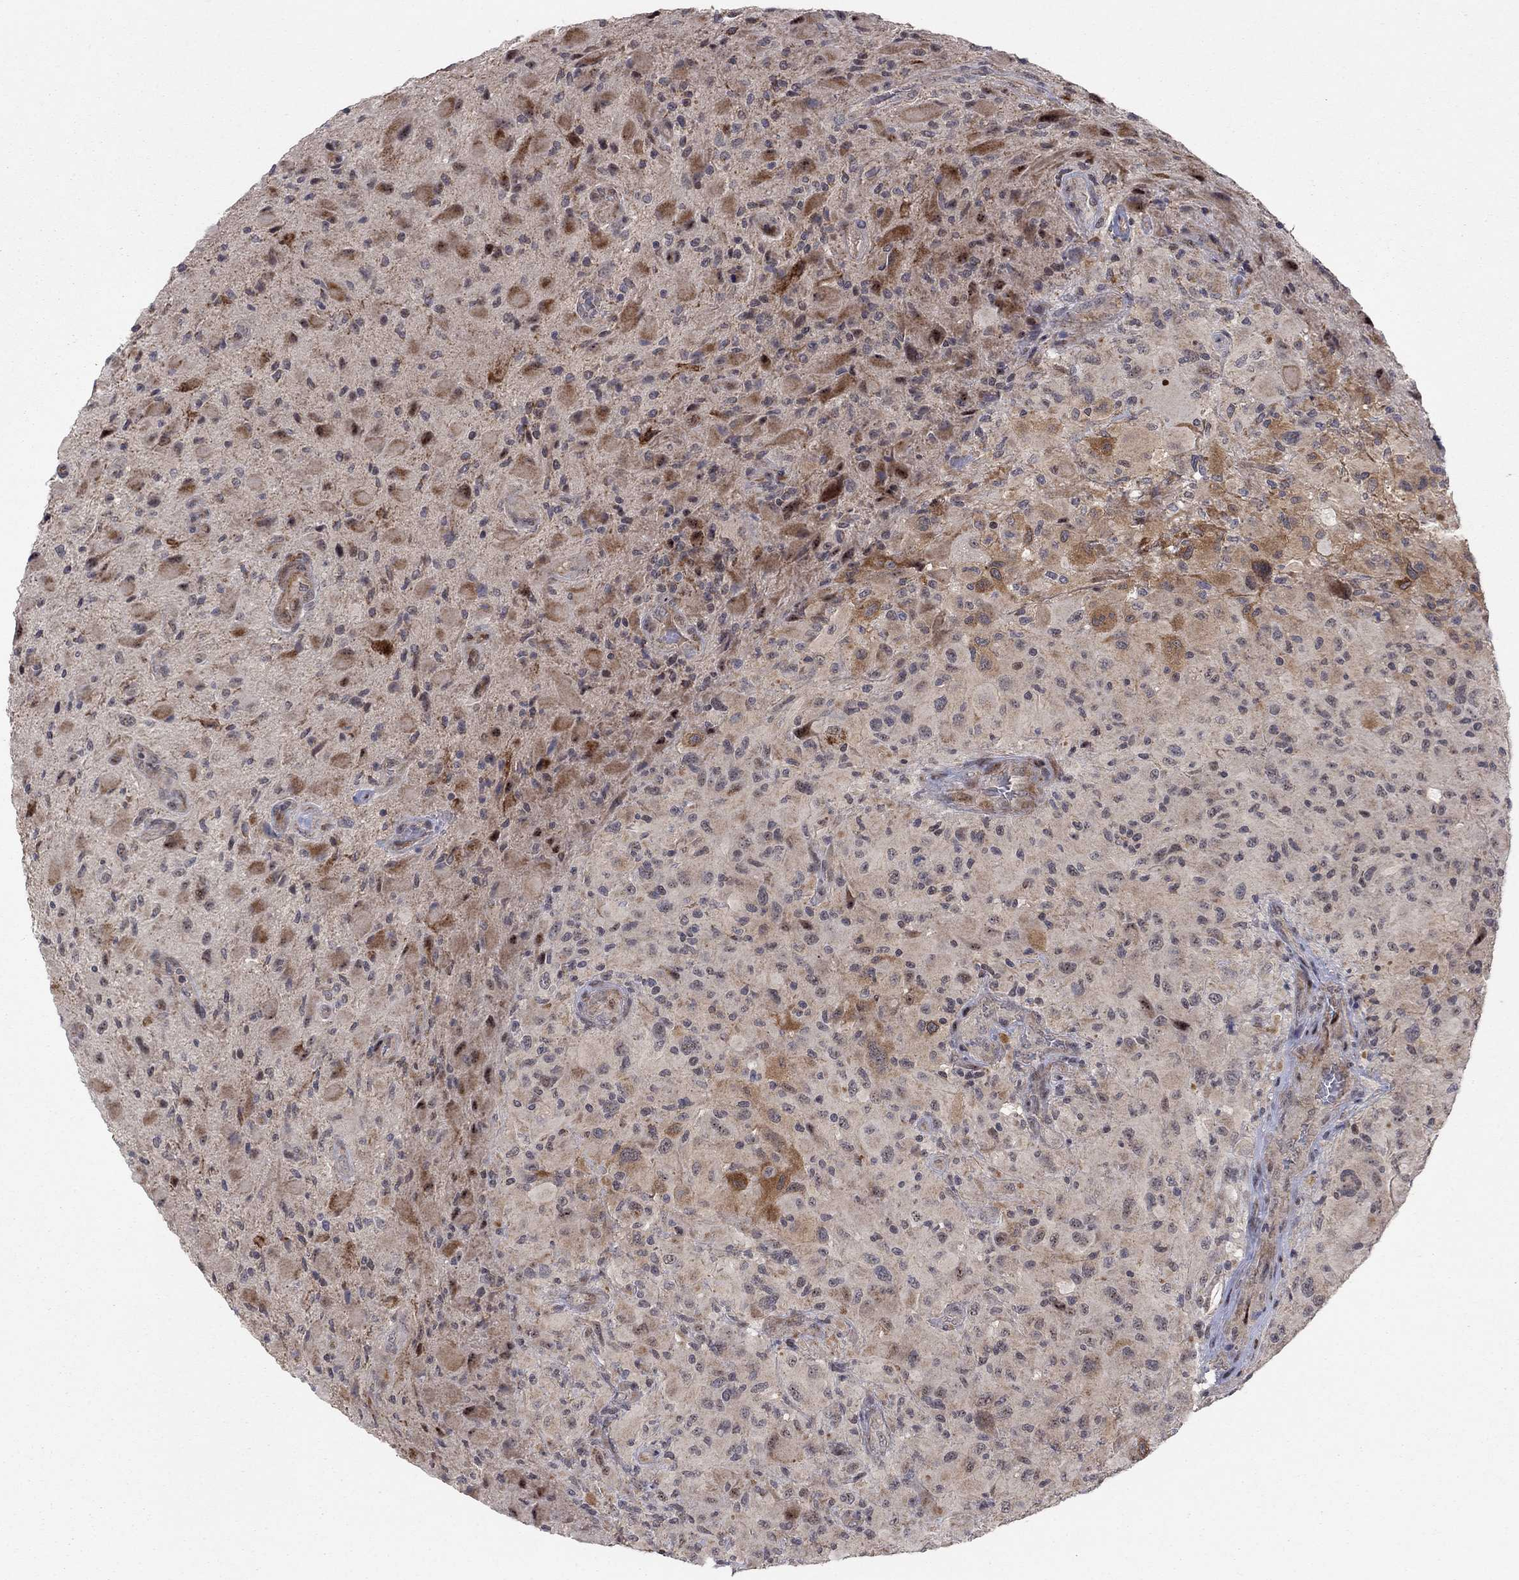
{"staining": {"intensity": "moderate", "quantity": "<25%", "location": "cytoplasmic/membranous"}, "tissue": "glioma", "cell_type": "Tumor cells", "image_type": "cancer", "snomed": [{"axis": "morphology", "description": "Glioma, malignant, High grade"}, {"axis": "topography", "description": "Cerebral cortex"}], "caption": "IHC (DAB) staining of glioma demonstrates moderate cytoplasmic/membranous protein positivity in approximately <25% of tumor cells.", "gene": "ZNF395", "patient": {"sex": "male", "age": 35}}